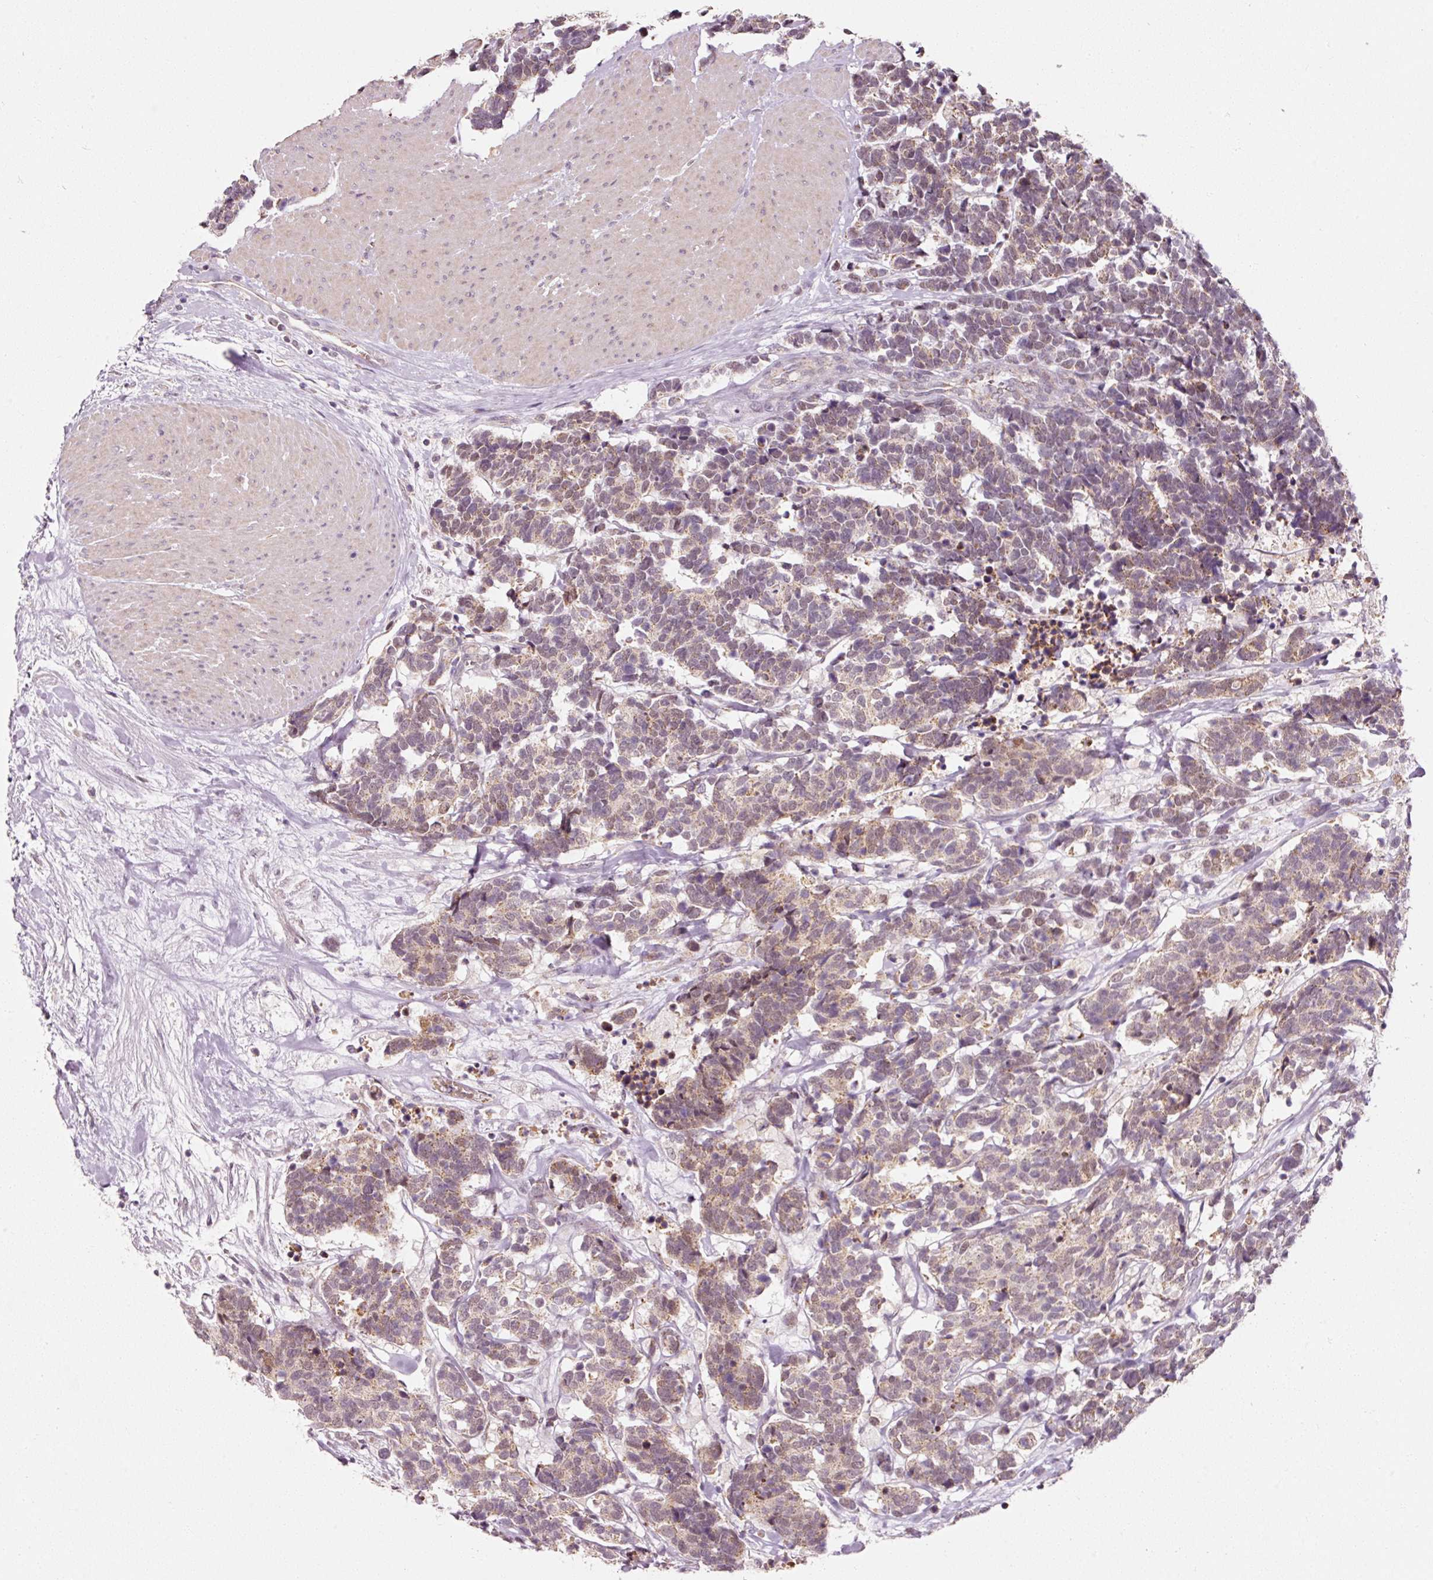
{"staining": {"intensity": "weak", "quantity": ">75%", "location": "cytoplasmic/membranous"}, "tissue": "carcinoid", "cell_type": "Tumor cells", "image_type": "cancer", "snomed": [{"axis": "morphology", "description": "Carcinoma, NOS"}, {"axis": "morphology", "description": "Carcinoid, malignant, NOS"}, {"axis": "topography", "description": "Urinary bladder"}], "caption": "Approximately >75% of tumor cells in human carcinoma demonstrate weak cytoplasmic/membranous protein positivity as visualized by brown immunohistochemical staining.", "gene": "ZNF460", "patient": {"sex": "male", "age": 57}}